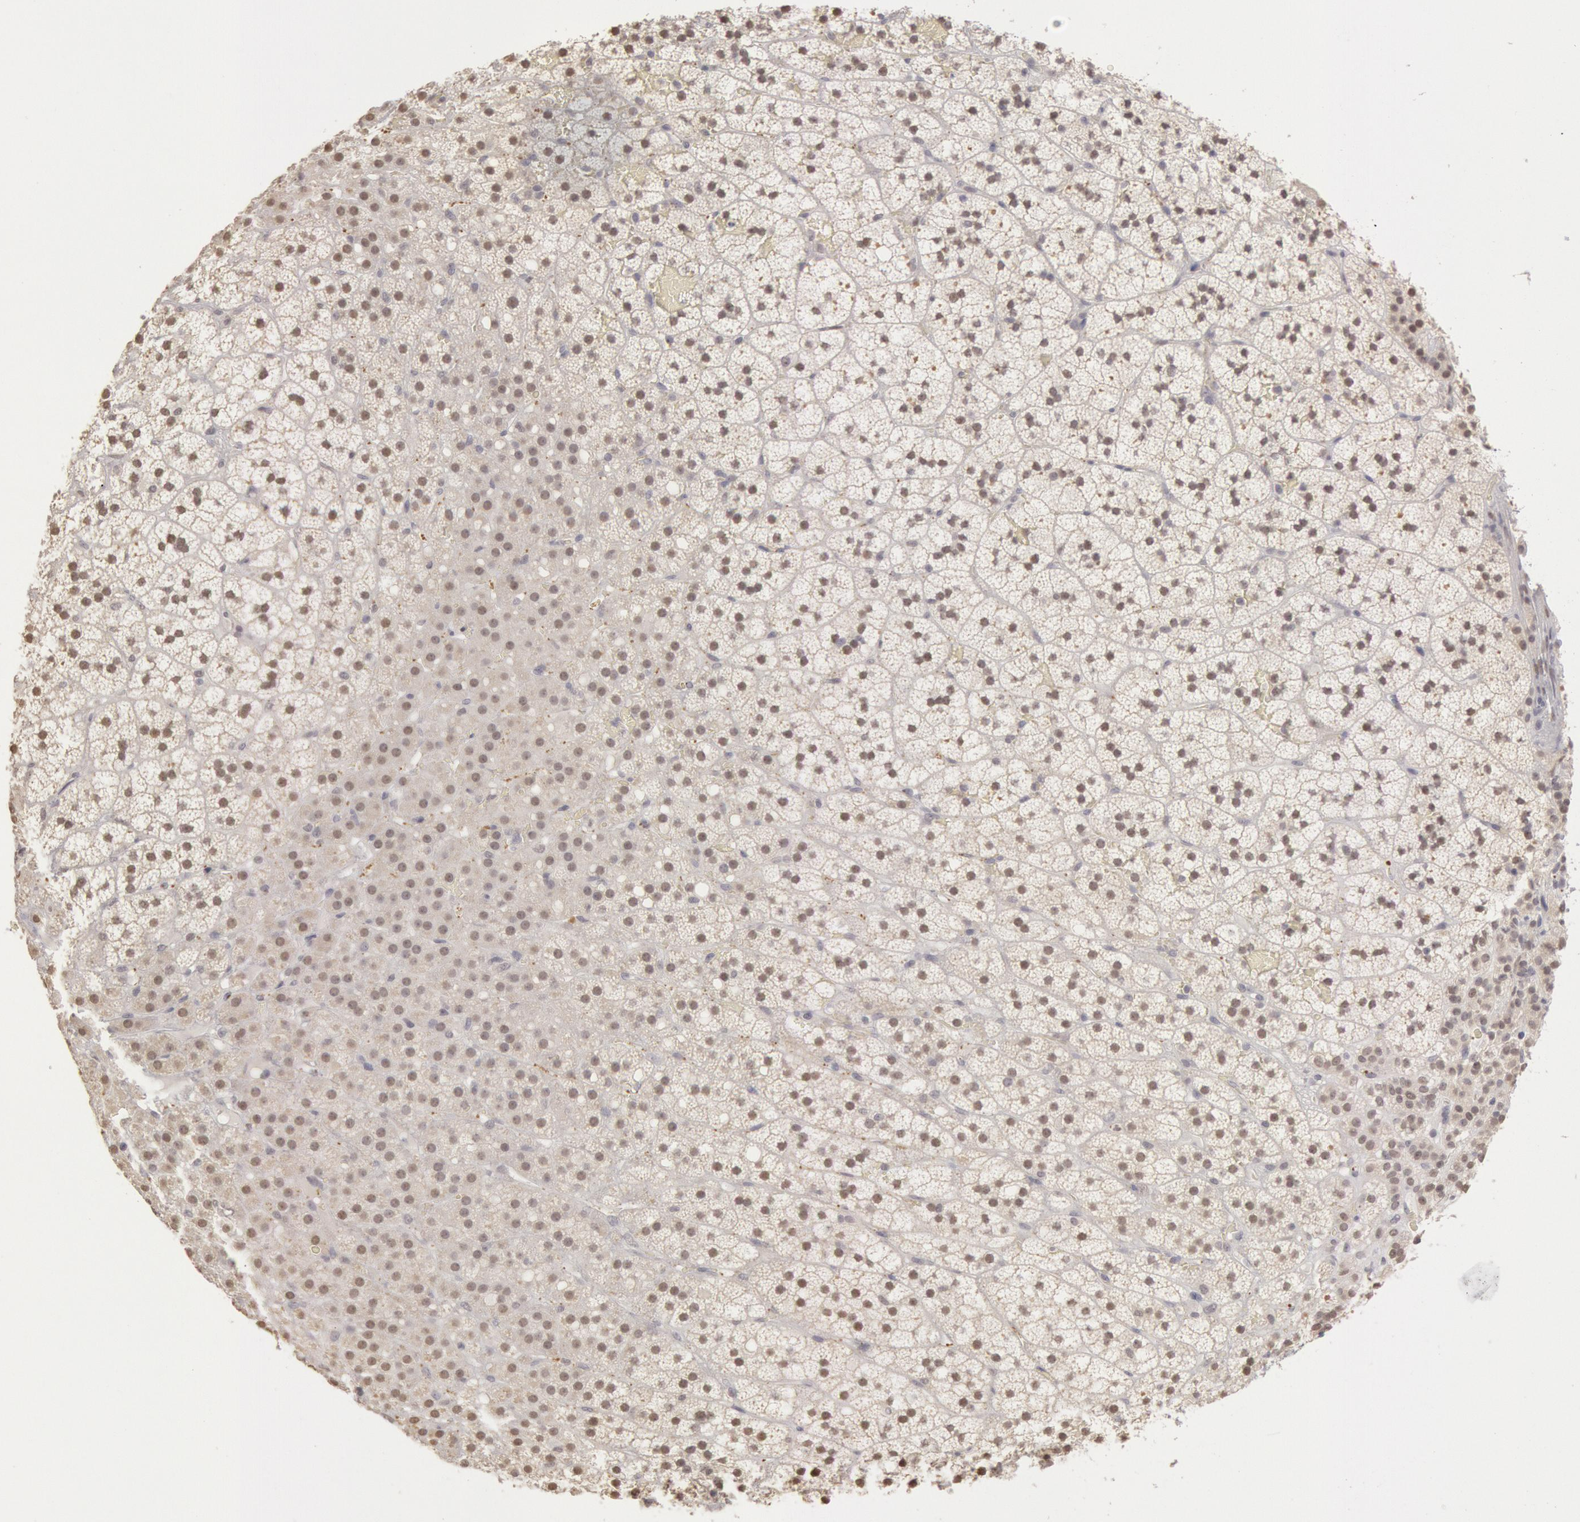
{"staining": {"intensity": "negative", "quantity": "none", "location": "none"}, "tissue": "adrenal gland", "cell_type": "Glandular cells", "image_type": "normal", "snomed": [{"axis": "morphology", "description": "Normal tissue, NOS"}, {"axis": "topography", "description": "Adrenal gland"}], "caption": "This is a micrograph of immunohistochemistry staining of normal adrenal gland, which shows no staining in glandular cells. (Stains: DAB IHC with hematoxylin counter stain, Microscopy: brightfield microscopy at high magnification).", "gene": "RIMBP3B", "patient": {"sex": "male", "age": 35}}